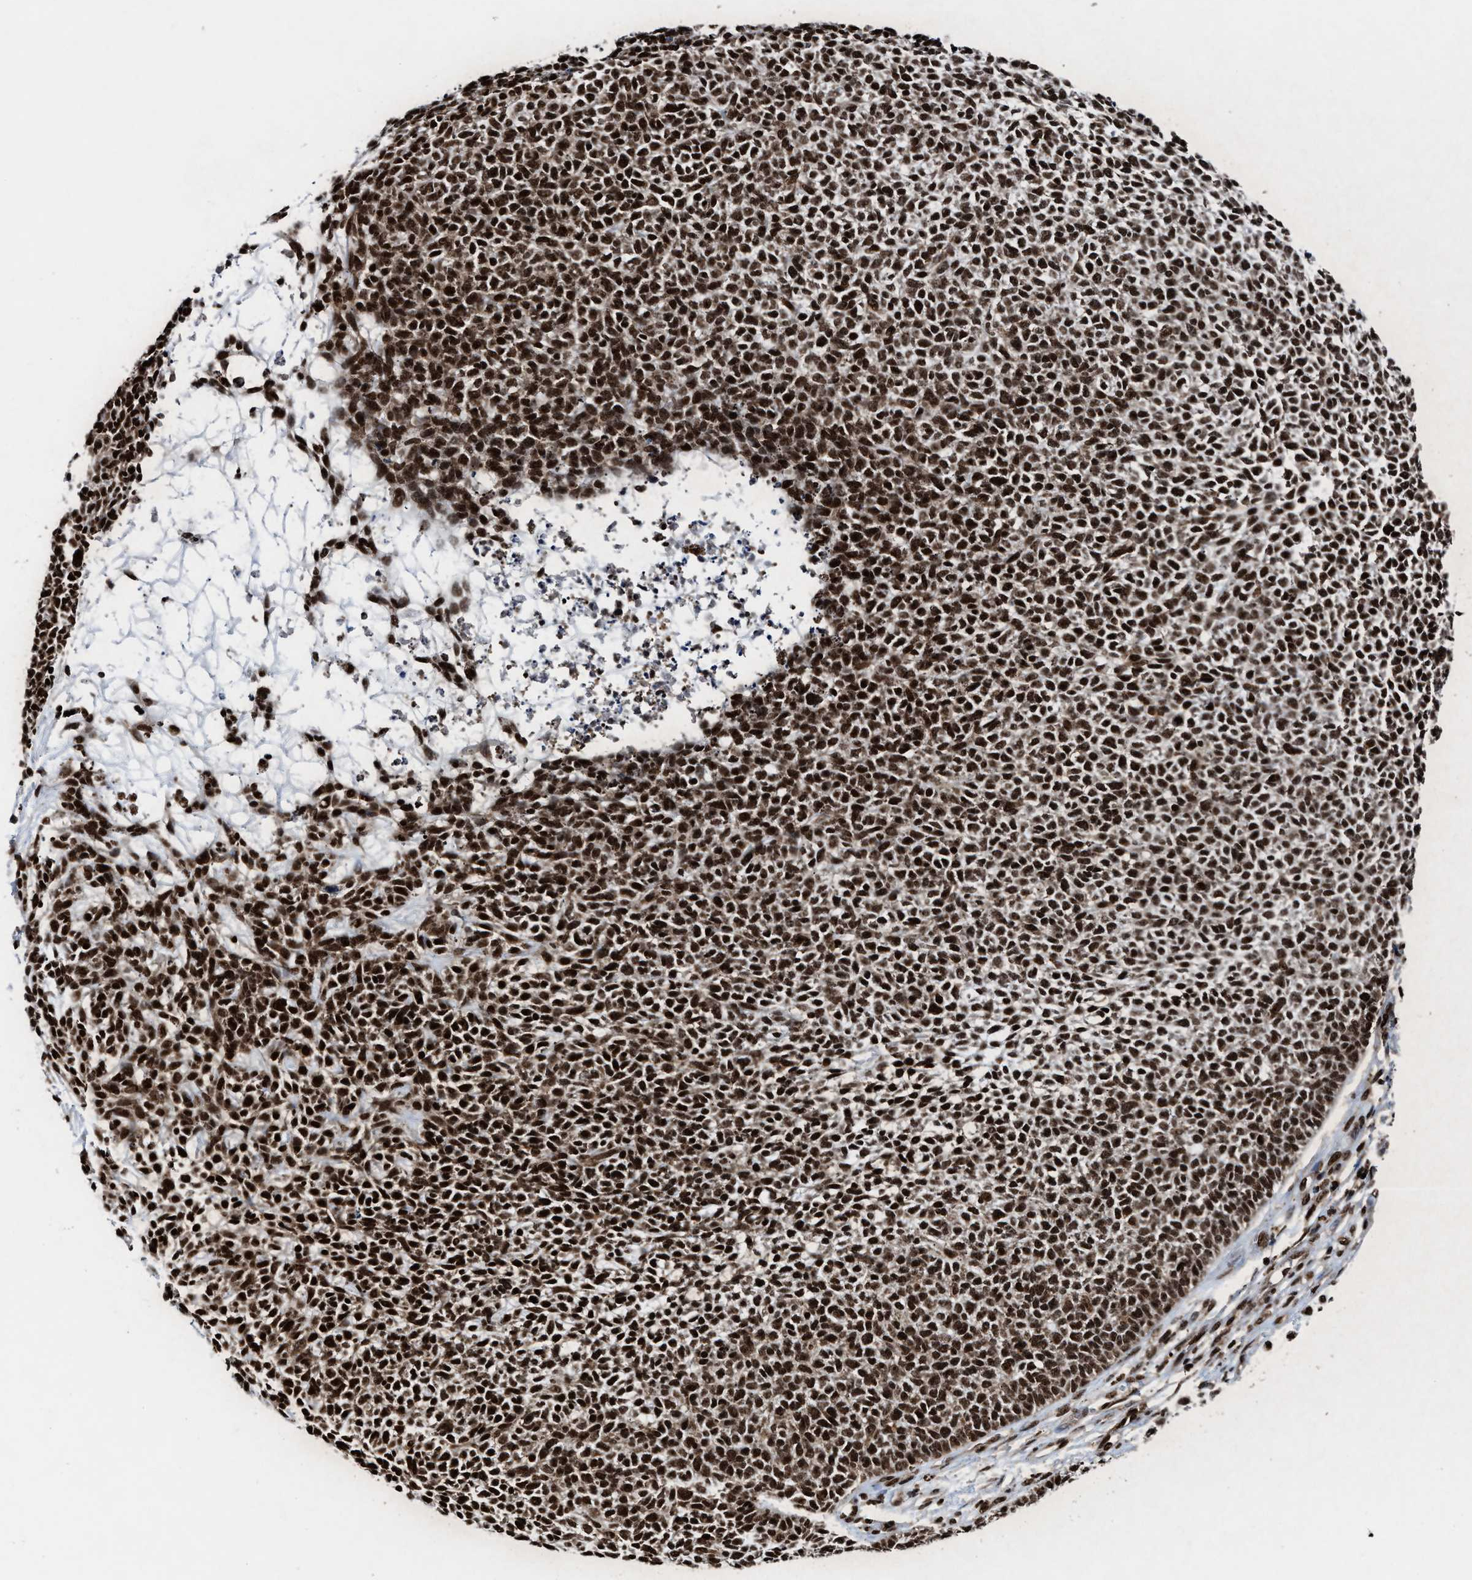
{"staining": {"intensity": "strong", "quantity": ">75%", "location": "nuclear"}, "tissue": "skin cancer", "cell_type": "Tumor cells", "image_type": "cancer", "snomed": [{"axis": "morphology", "description": "Basal cell carcinoma"}, {"axis": "topography", "description": "Skin"}], "caption": "Strong nuclear staining is identified in about >75% of tumor cells in skin cancer (basal cell carcinoma). (IHC, brightfield microscopy, high magnification).", "gene": "ALYREF", "patient": {"sex": "female", "age": 84}}